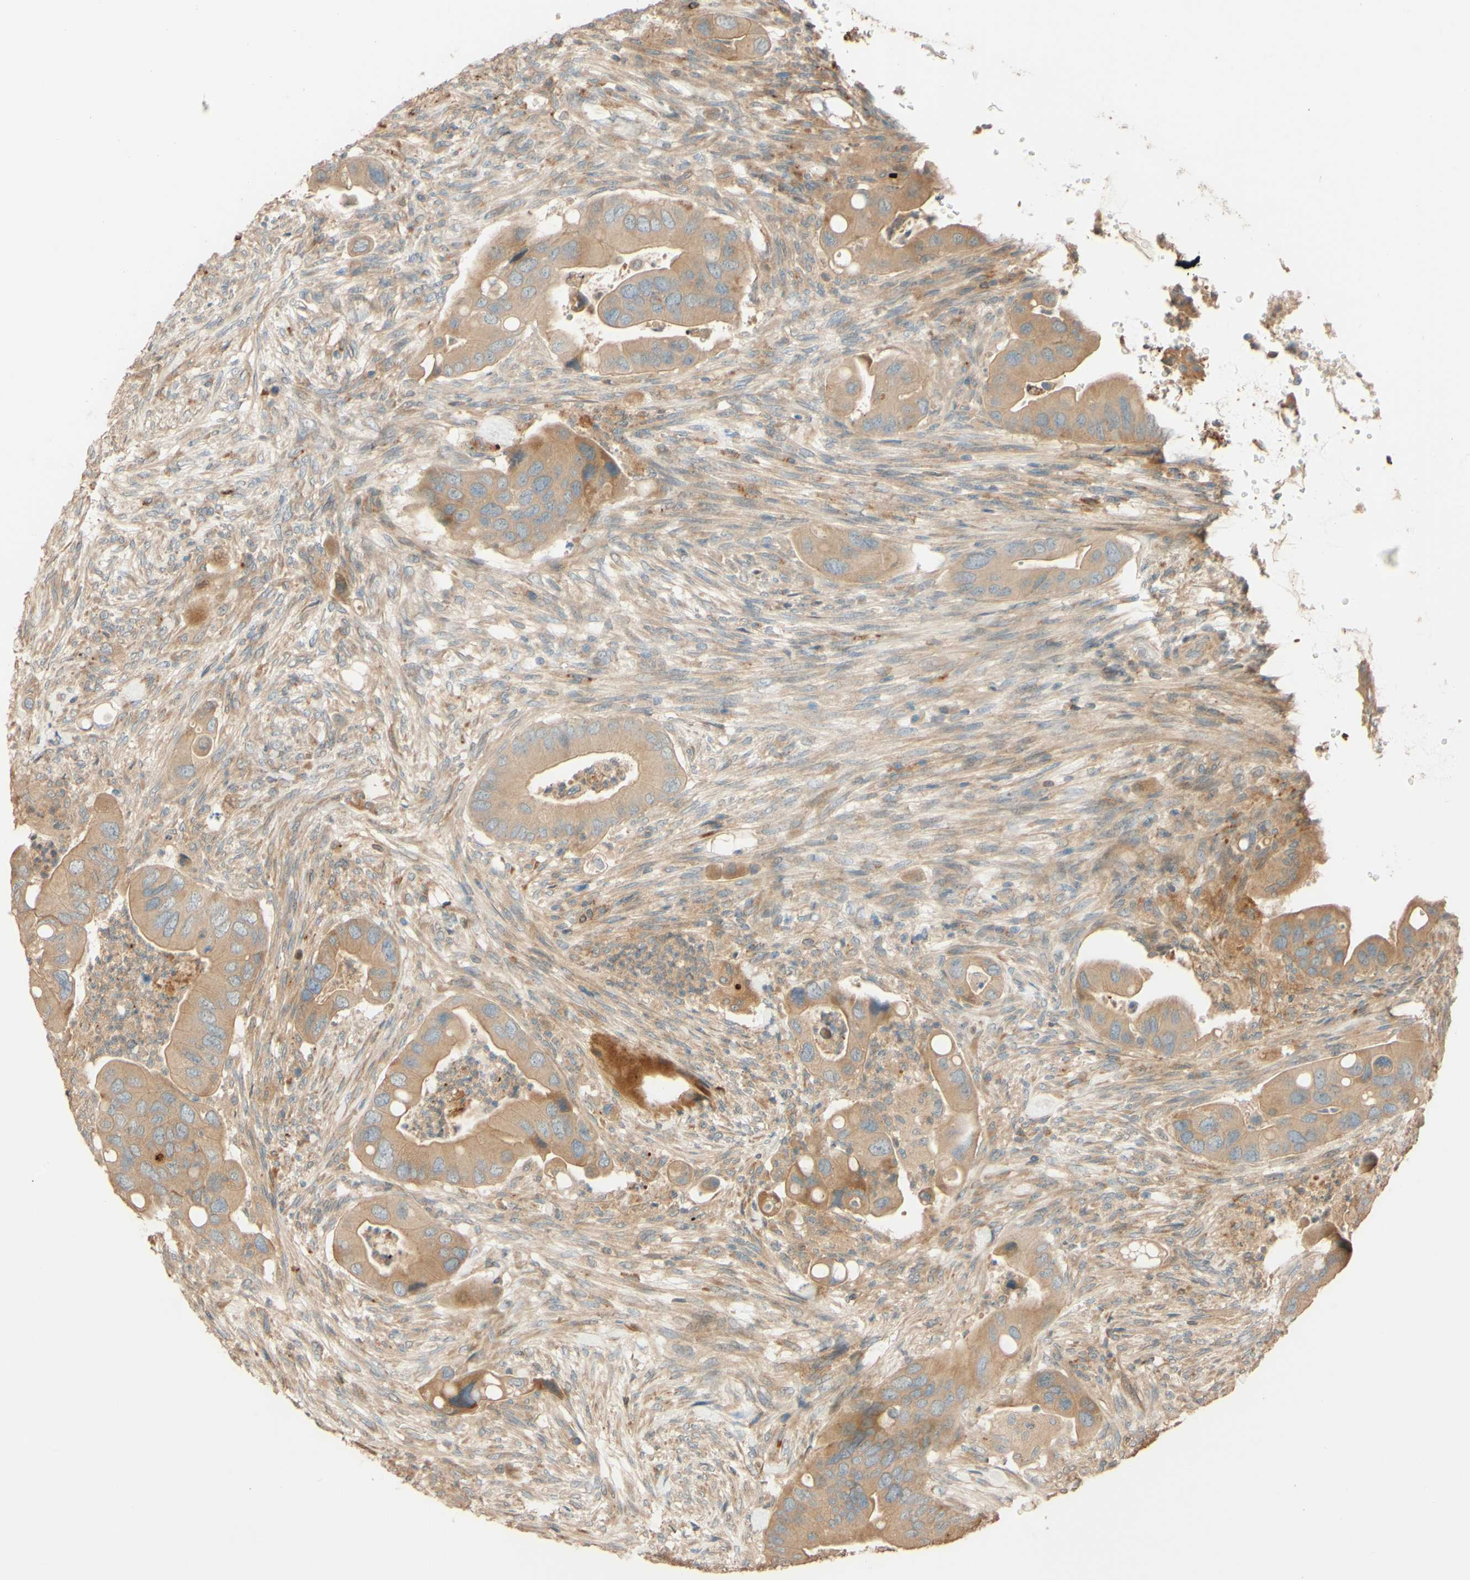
{"staining": {"intensity": "weak", "quantity": ">75%", "location": "cytoplasmic/membranous"}, "tissue": "colorectal cancer", "cell_type": "Tumor cells", "image_type": "cancer", "snomed": [{"axis": "morphology", "description": "Adenocarcinoma, NOS"}, {"axis": "topography", "description": "Rectum"}], "caption": "Adenocarcinoma (colorectal) stained with a brown dye reveals weak cytoplasmic/membranous positive staining in about >75% of tumor cells.", "gene": "RNF19A", "patient": {"sex": "female", "age": 57}}